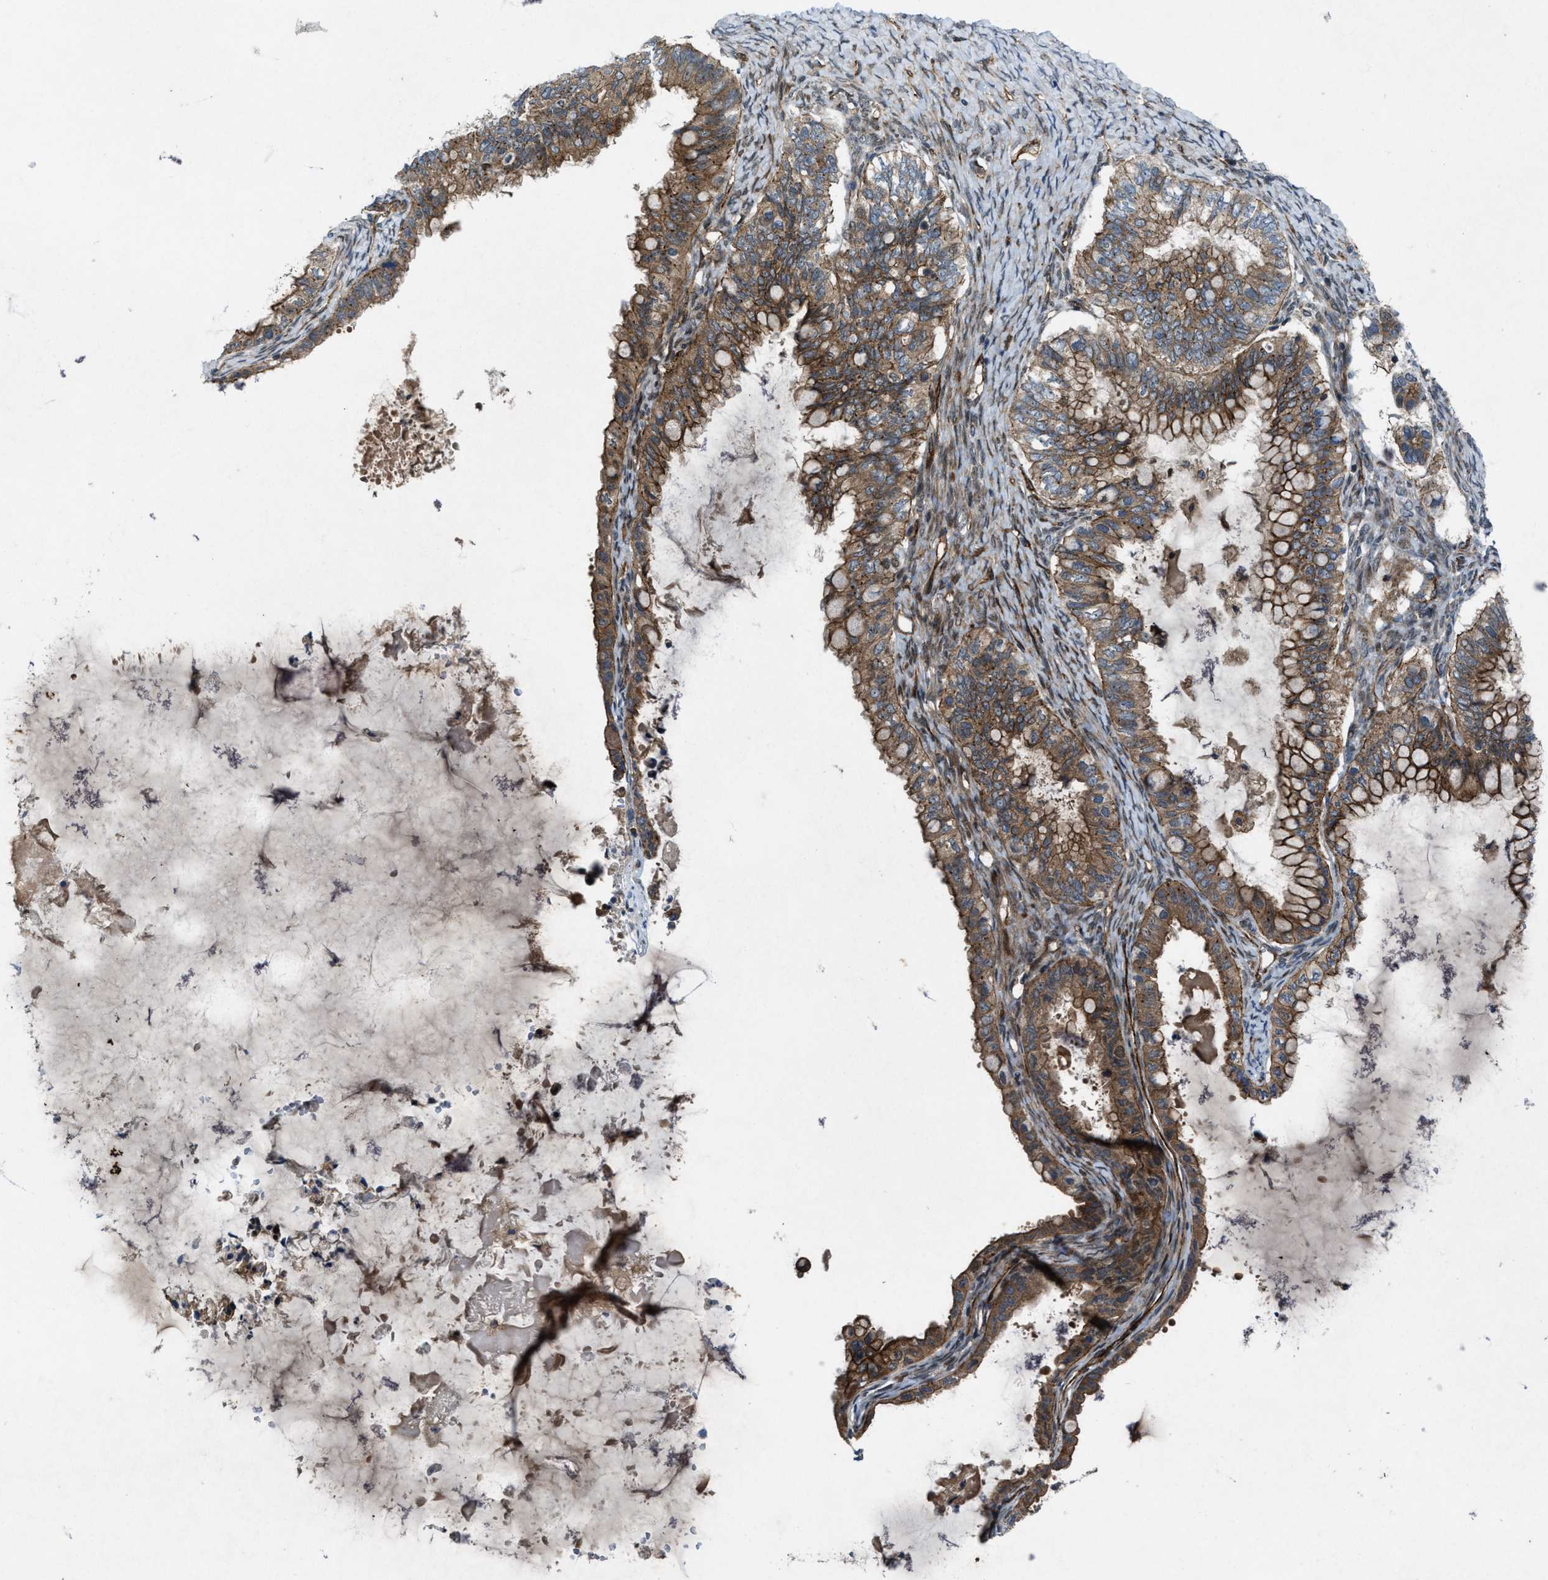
{"staining": {"intensity": "moderate", "quantity": ">75%", "location": "cytoplasmic/membranous"}, "tissue": "ovarian cancer", "cell_type": "Tumor cells", "image_type": "cancer", "snomed": [{"axis": "morphology", "description": "Cystadenocarcinoma, mucinous, NOS"}, {"axis": "topography", "description": "Ovary"}], "caption": "Protein staining of ovarian cancer tissue demonstrates moderate cytoplasmic/membranous positivity in about >75% of tumor cells. (brown staining indicates protein expression, while blue staining denotes nuclei).", "gene": "URGCP", "patient": {"sex": "female", "age": 80}}